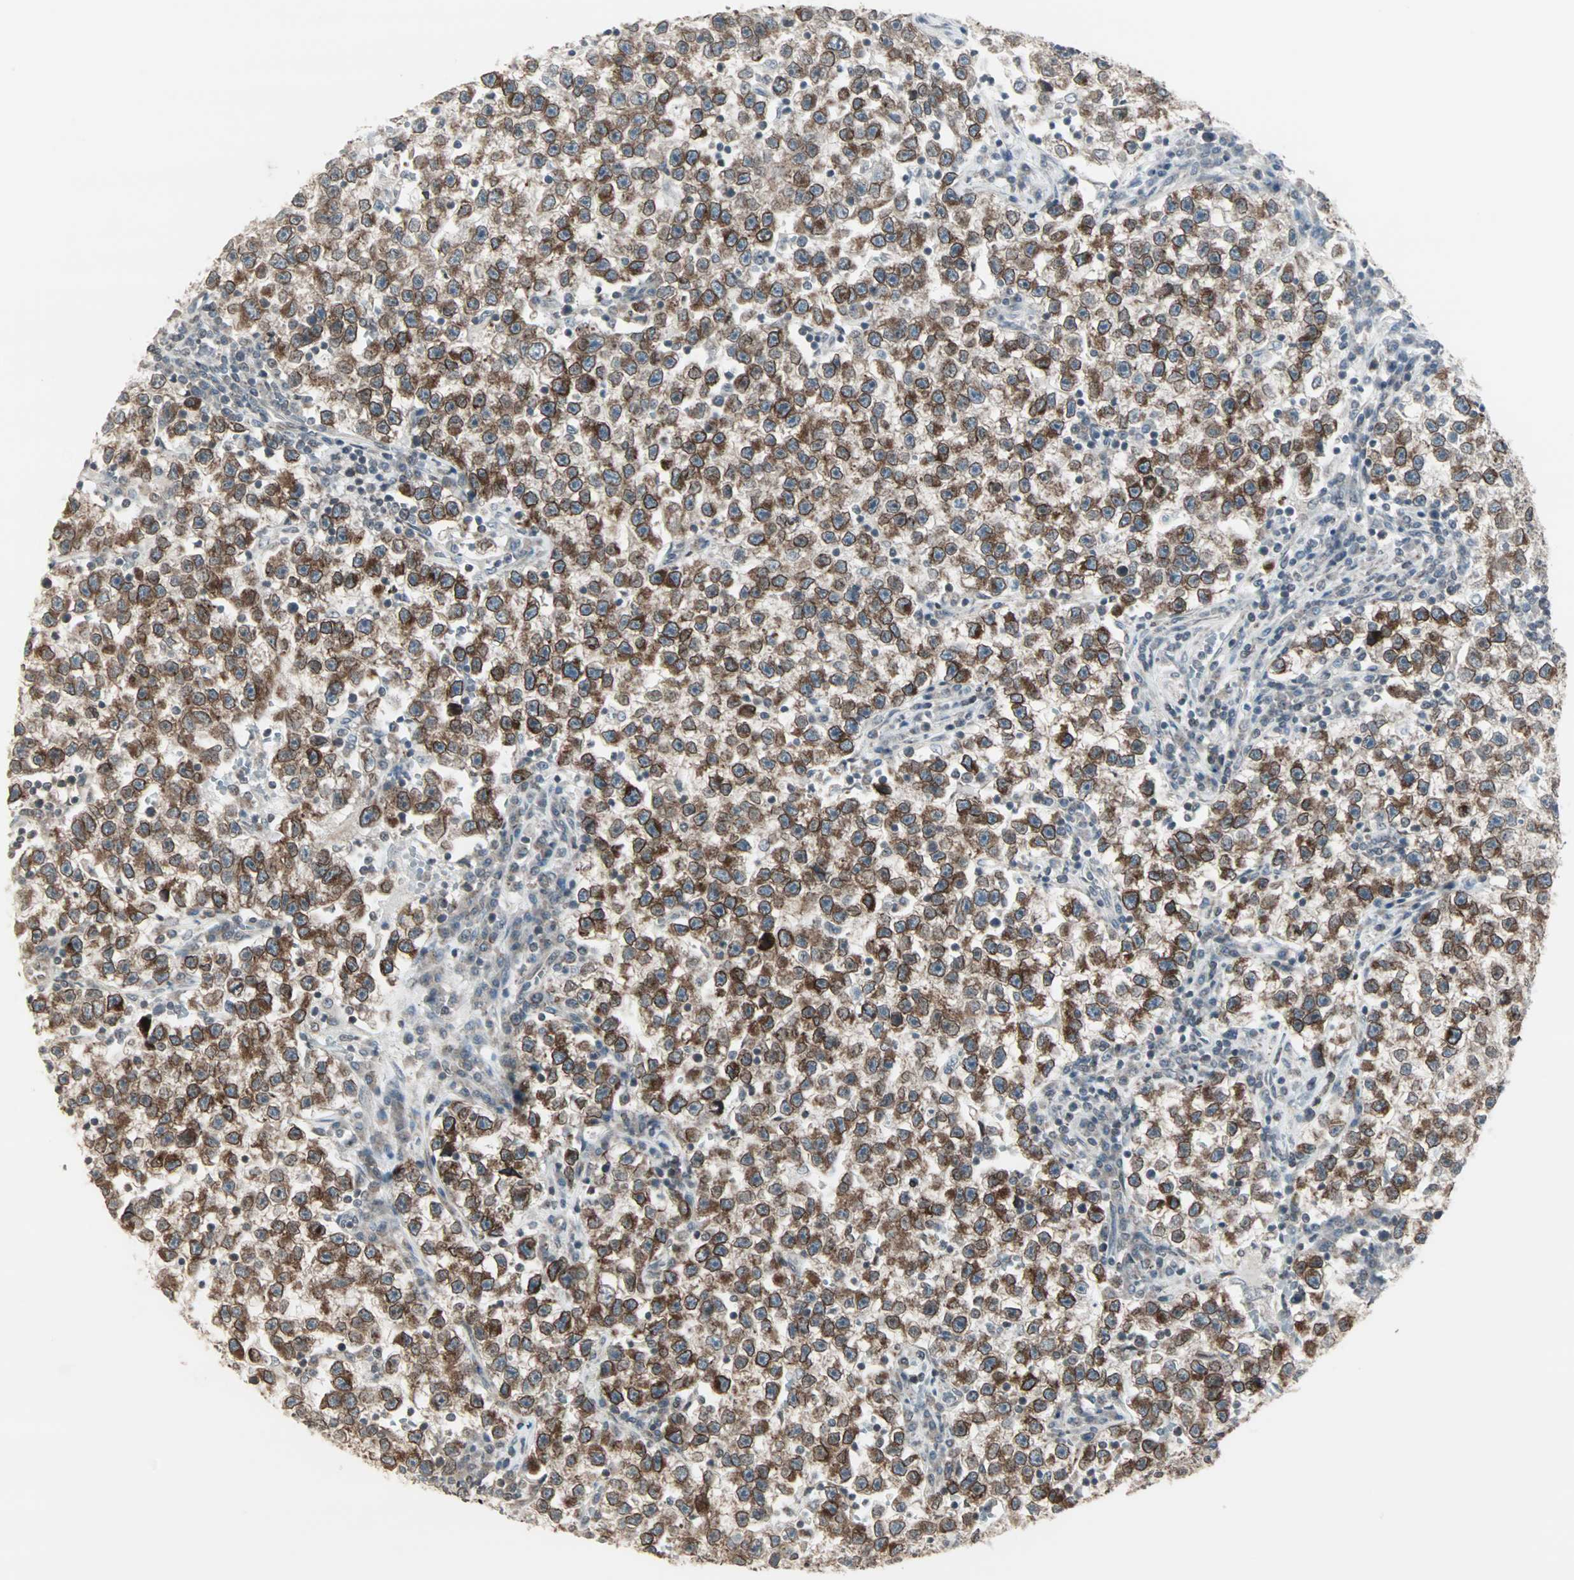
{"staining": {"intensity": "moderate", "quantity": ">75%", "location": "cytoplasmic/membranous,nuclear"}, "tissue": "testis cancer", "cell_type": "Tumor cells", "image_type": "cancer", "snomed": [{"axis": "morphology", "description": "Seminoma, NOS"}, {"axis": "topography", "description": "Testis"}], "caption": "Brown immunohistochemical staining in human testis cancer displays moderate cytoplasmic/membranous and nuclear positivity in about >75% of tumor cells.", "gene": "CBLC", "patient": {"sex": "male", "age": 22}}